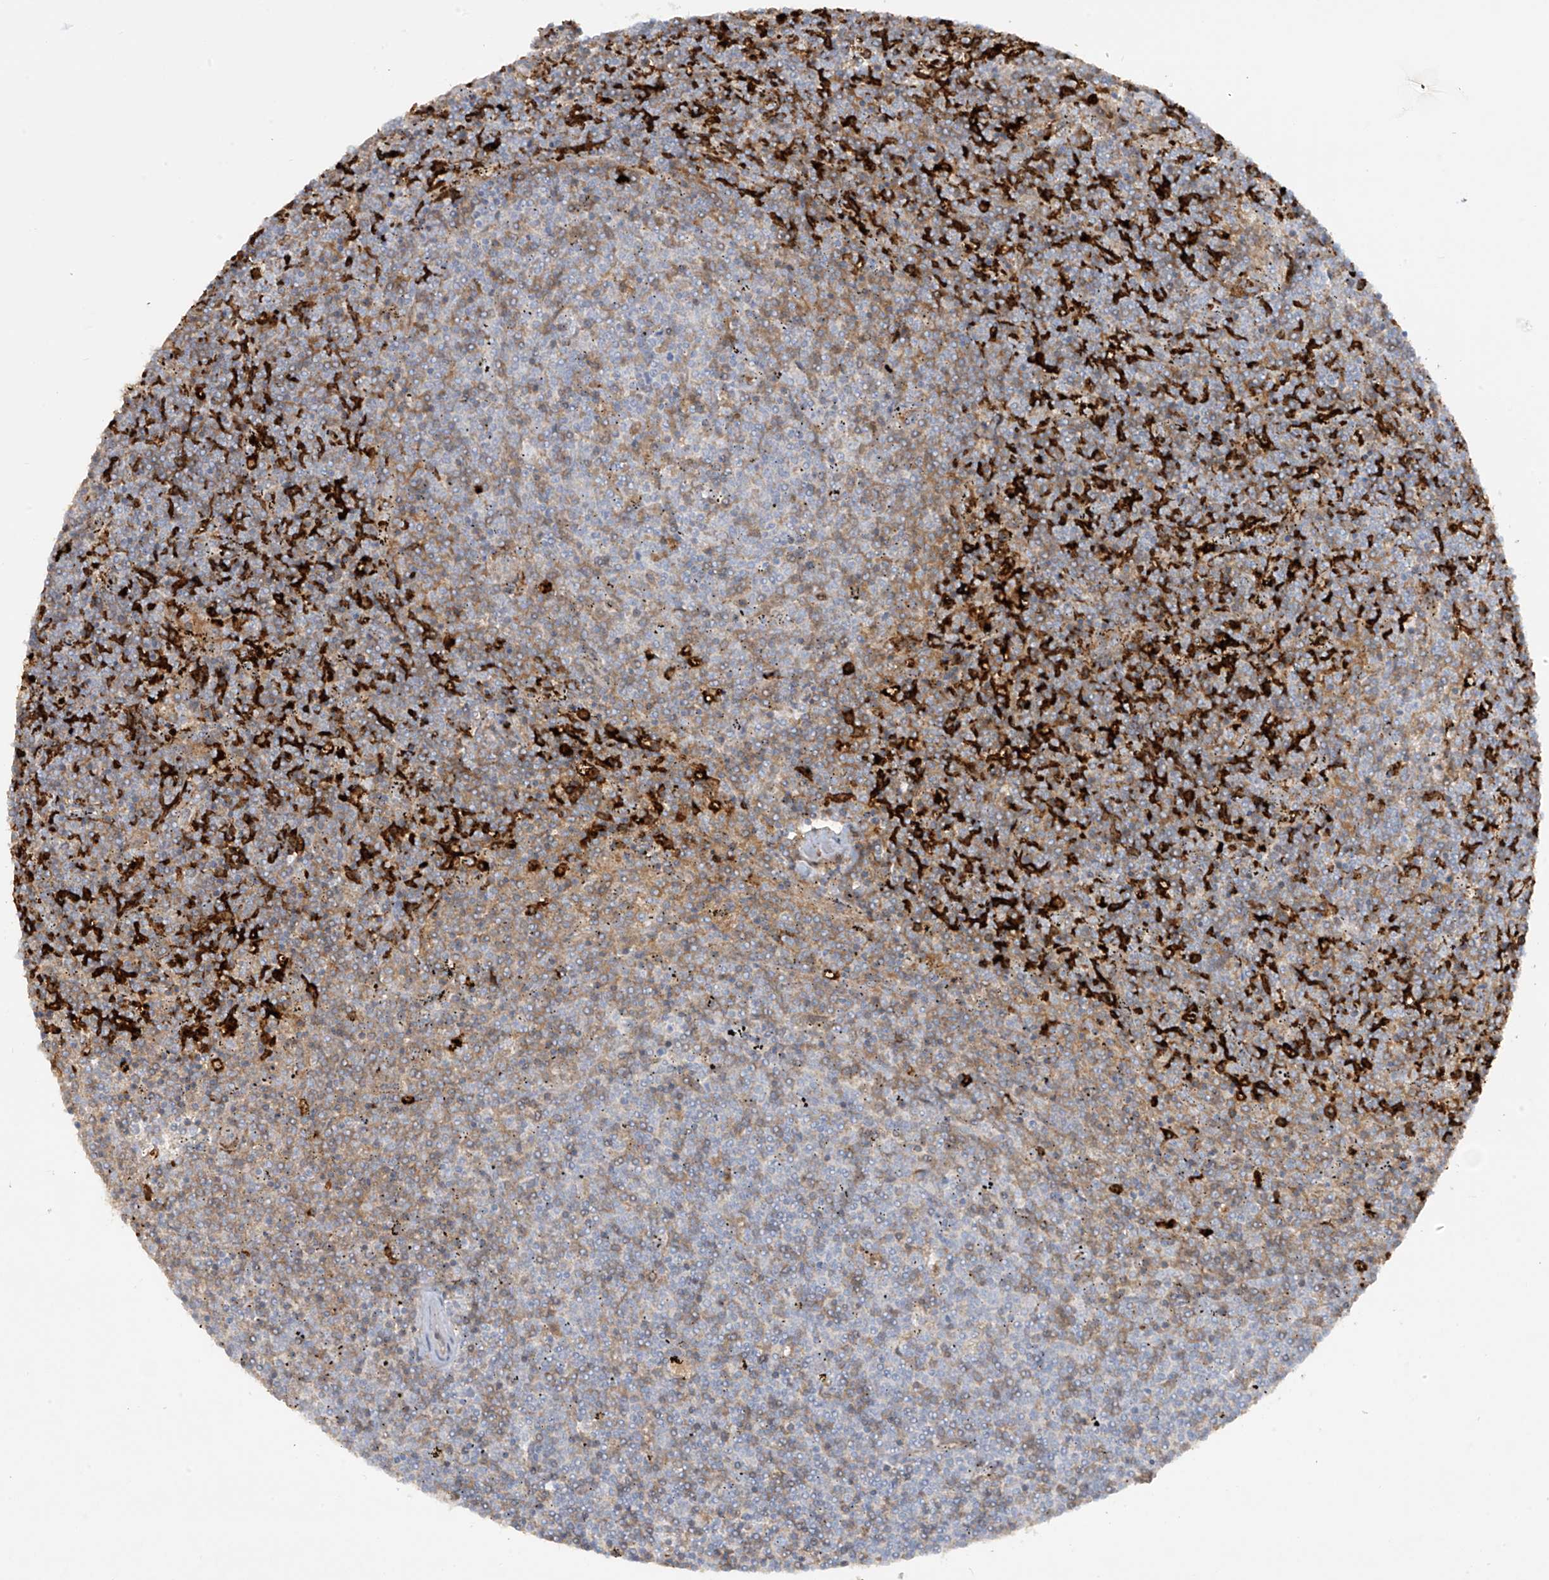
{"staining": {"intensity": "negative", "quantity": "none", "location": "none"}, "tissue": "lymphoma", "cell_type": "Tumor cells", "image_type": "cancer", "snomed": [{"axis": "morphology", "description": "Malignant lymphoma, non-Hodgkin's type, Low grade"}, {"axis": "topography", "description": "Spleen"}], "caption": "Lymphoma stained for a protein using immunohistochemistry exhibits no expression tumor cells.", "gene": "FCGR3A", "patient": {"sex": "female", "age": 50}}